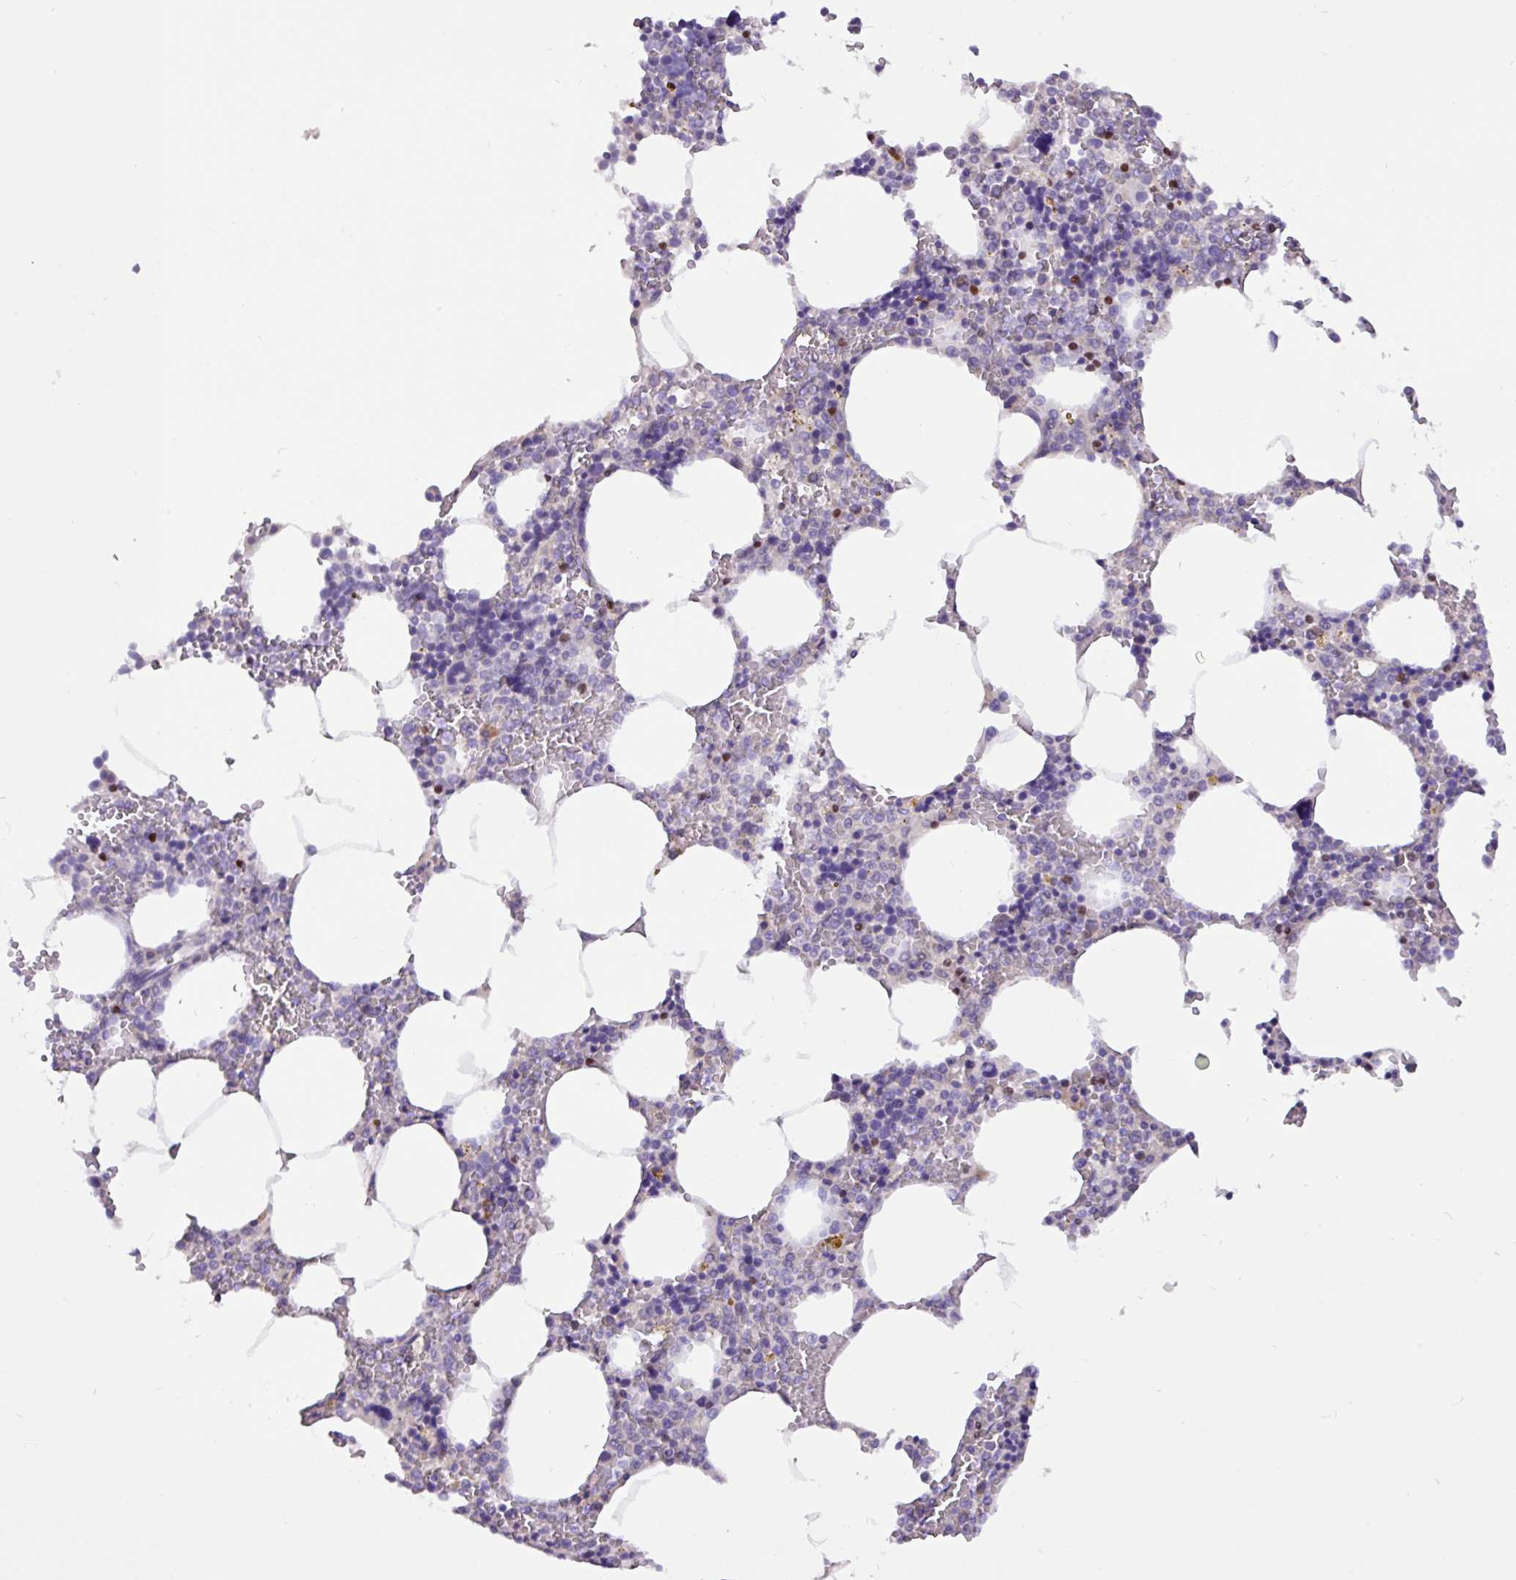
{"staining": {"intensity": "negative", "quantity": "none", "location": "none"}, "tissue": "bone marrow", "cell_type": "Hematopoietic cells", "image_type": "normal", "snomed": [{"axis": "morphology", "description": "Normal tissue, NOS"}, {"axis": "topography", "description": "Bone marrow"}], "caption": "Immunohistochemistry photomicrograph of unremarkable bone marrow: bone marrow stained with DAB (3,3'-diaminobenzidine) demonstrates no significant protein expression in hematopoietic cells. The staining was performed using DAB to visualize the protein expression in brown, while the nuclei were stained in blue with hematoxylin (Magnification: 20x).", "gene": "PAX8", "patient": {"sex": "male", "age": 70}}